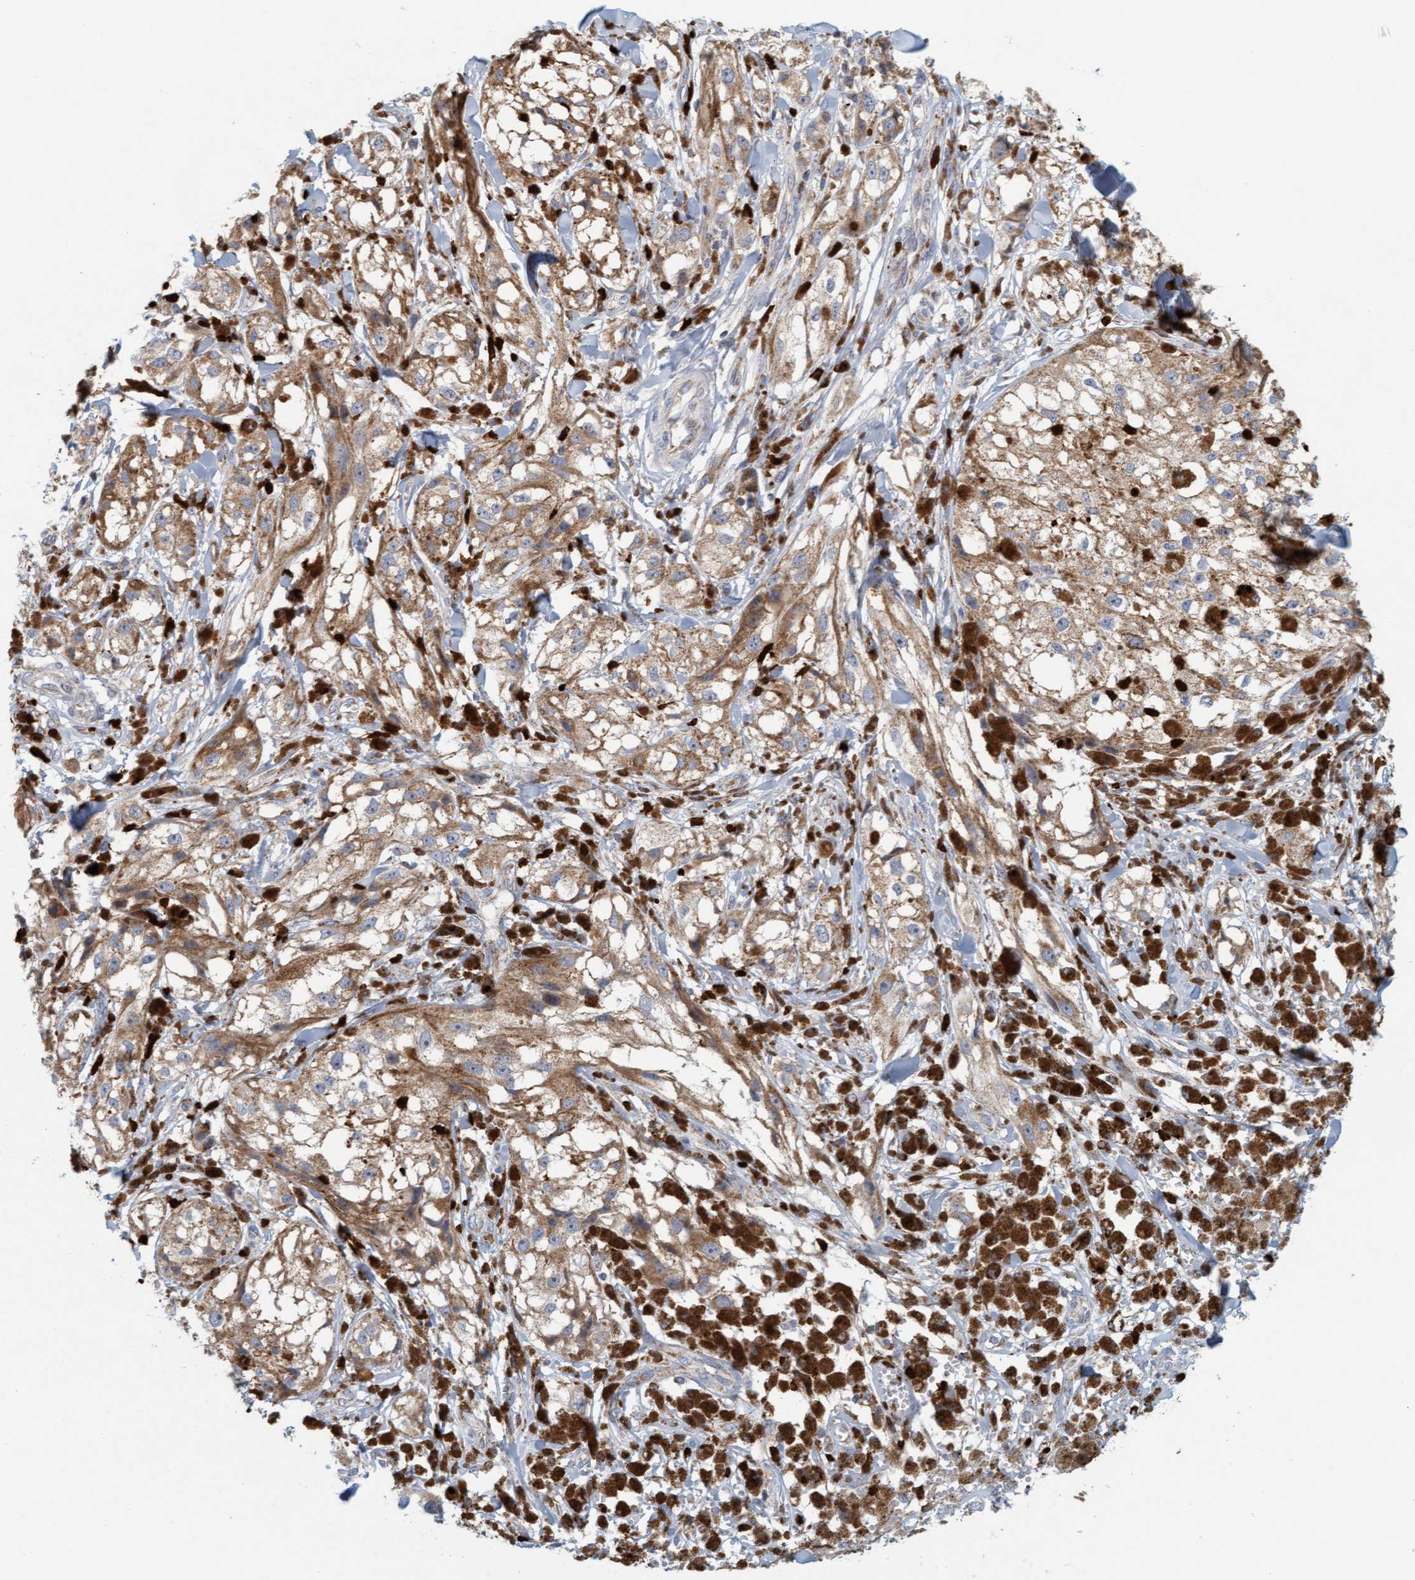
{"staining": {"intensity": "moderate", "quantity": ">75%", "location": "cytoplasmic/membranous"}, "tissue": "melanoma", "cell_type": "Tumor cells", "image_type": "cancer", "snomed": [{"axis": "morphology", "description": "Malignant melanoma, NOS"}, {"axis": "topography", "description": "Skin"}], "caption": "This histopathology image displays immunohistochemistry (IHC) staining of melanoma, with medium moderate cytoplasmic/membranous staining in about >75% of tumor cells.", "gene": "B9D1", "patient": {"sex": "male", "age": 88}}